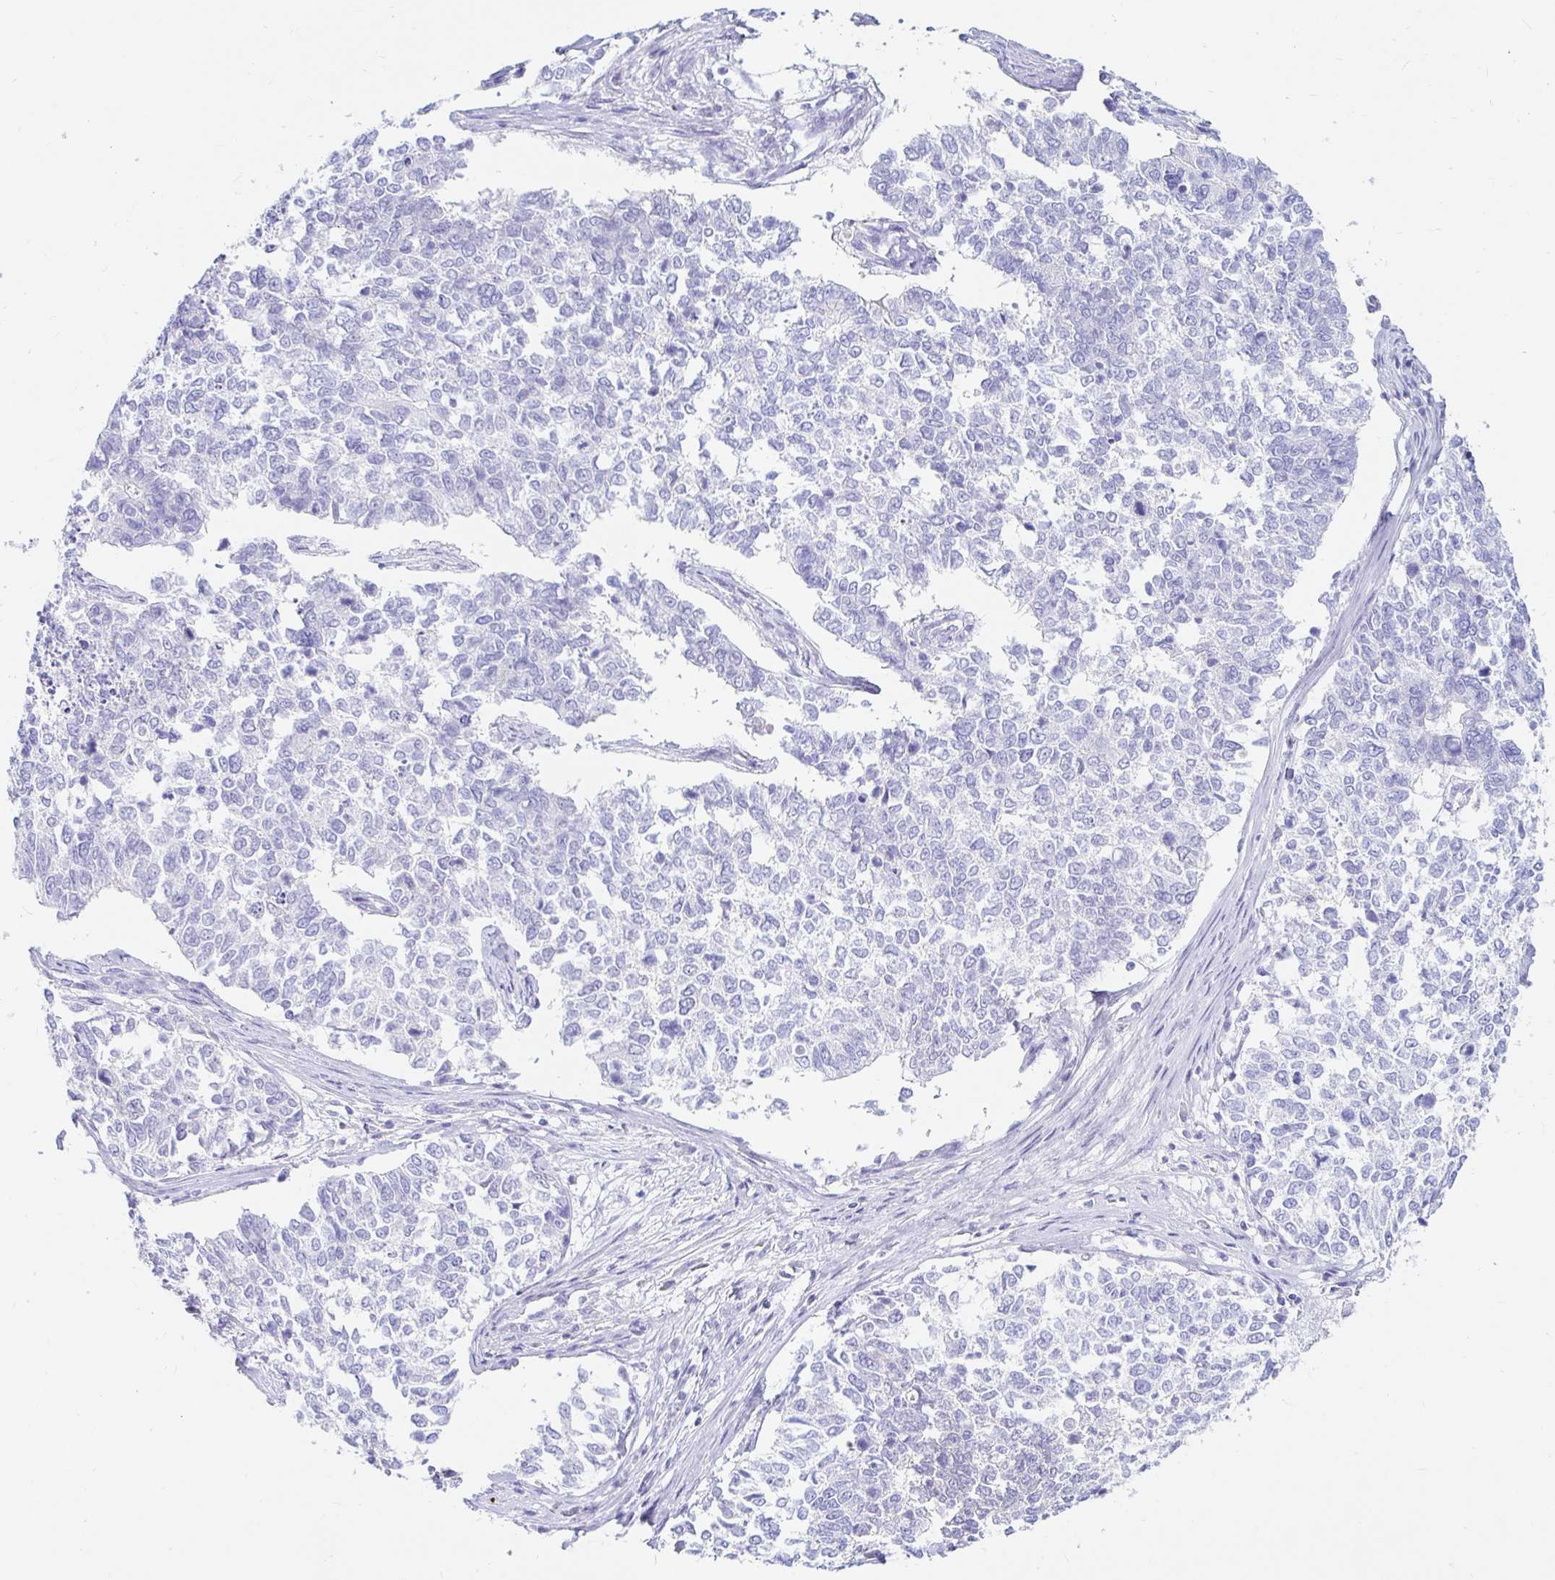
{"staining": {"intensity": "negative", "quantity": "none", "location": "none"}, "tissue": "cervical cancer", "cell_type": "Tumor cells", "image_type": "cancer", "snomed": [{"axis": "morphology", "description": "Adenocarcinoma, NOS"}, {"axis": "topography", "description": "Cervix"}], "caption": "This image is of cervical cancer stained with IHC to label a protein in brown with the nuclei are counter-stained blue. There is no expression in tumor cells.", "gene": "NR2E1", "patient": {"sex": "female", "age": 63}}